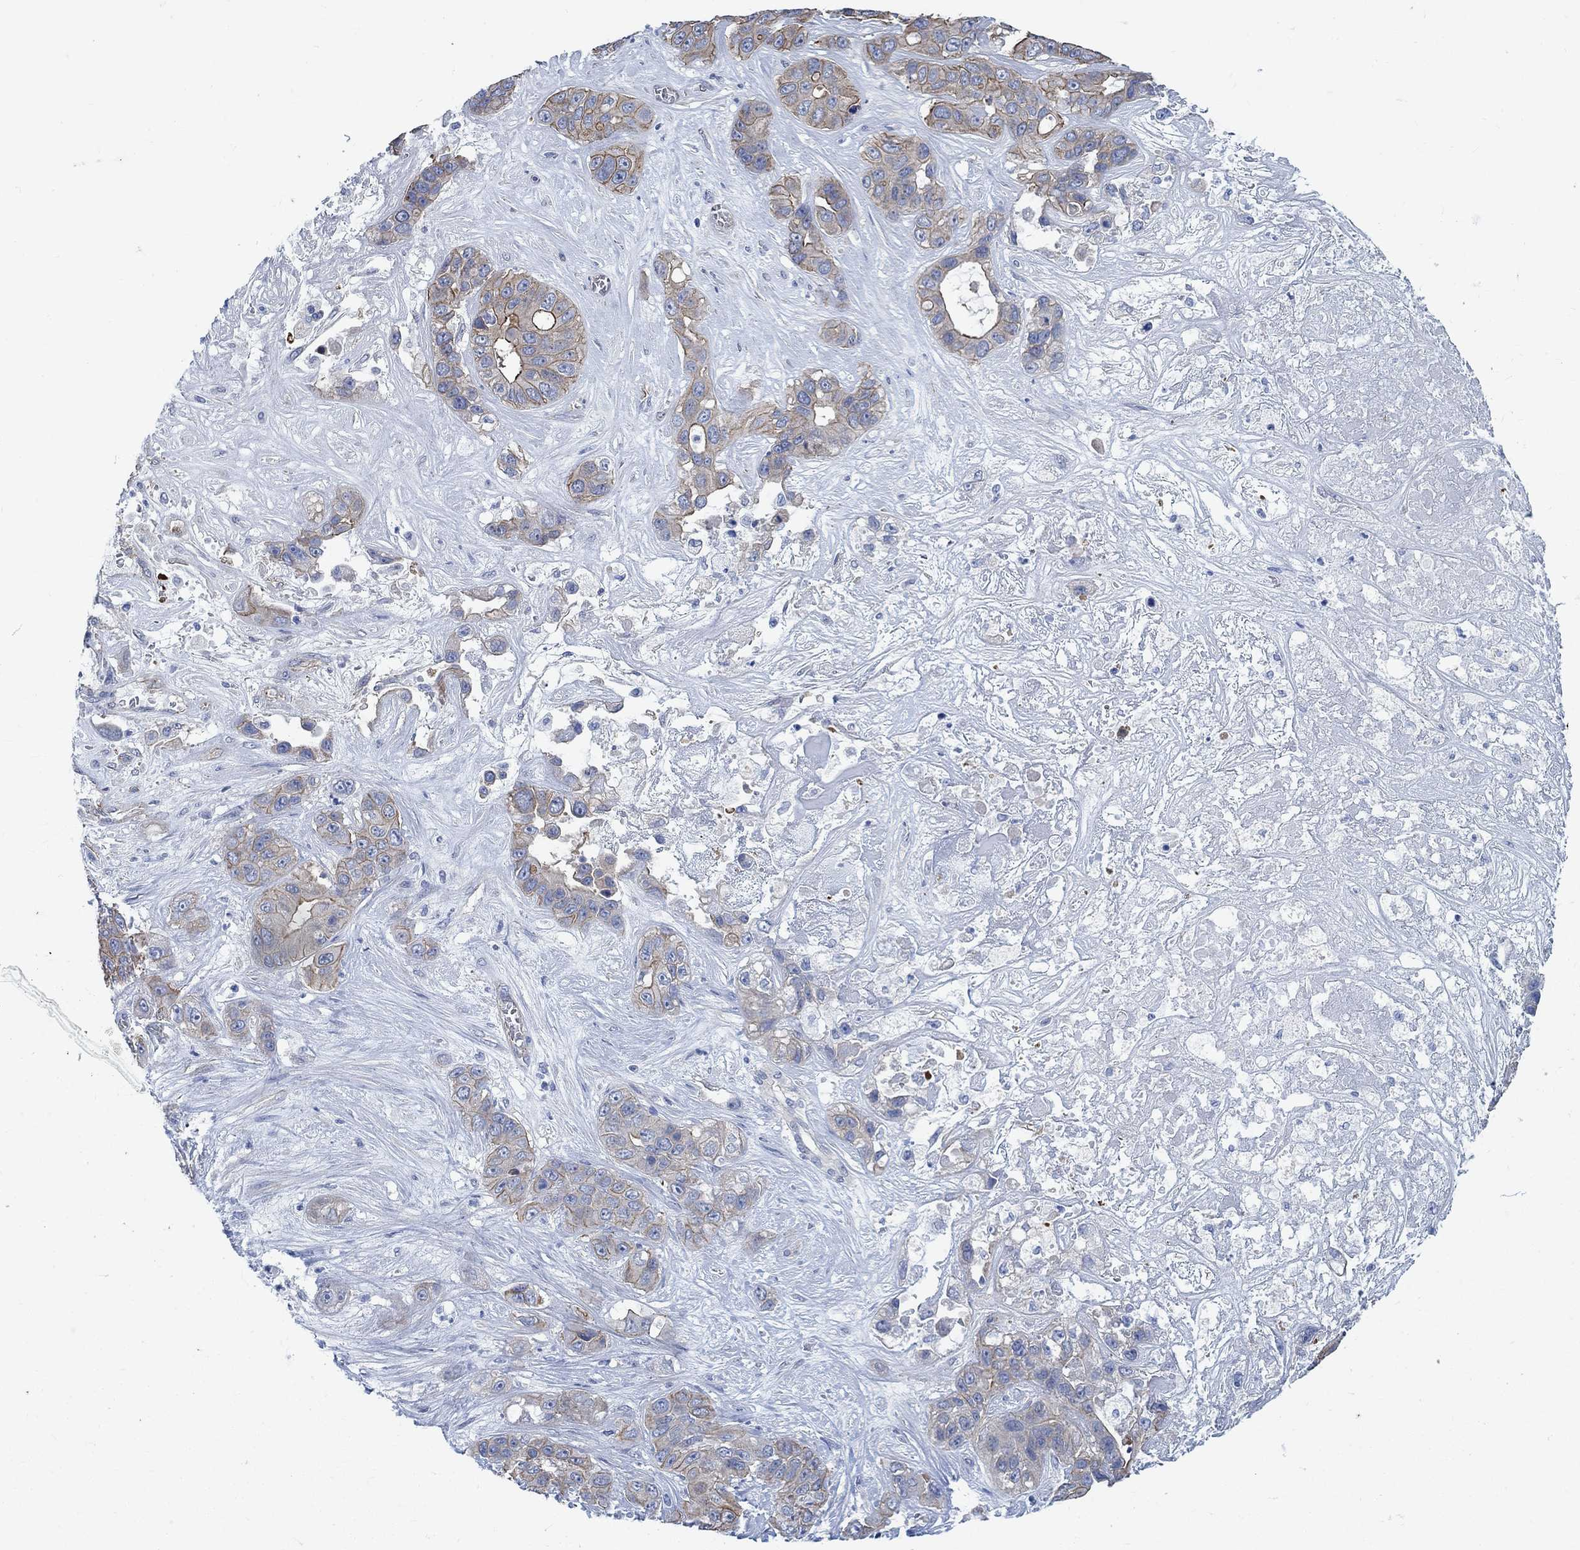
{"staining": {"intensity": "weak", "quantity": "25%-75%", "location": "cytoplasmic/membranous"}, "tissue": "liver cancer", "cell_type": "Tumor cells", "image_type": "cancer", "snomed": [{"axis": "morphology", "description": "Cholangiocarcinoma"}, {"axis": "topography", "description": "Liver"}], "caption": "Immunohistochemical staining of liver cholangiocarcinoma displays low levels of weak cytoplasmic/membranous staining in about 25%-75% of tumor cells.", "gene": "TMEM198", "patient": {"sex": "female", "age": 52}}